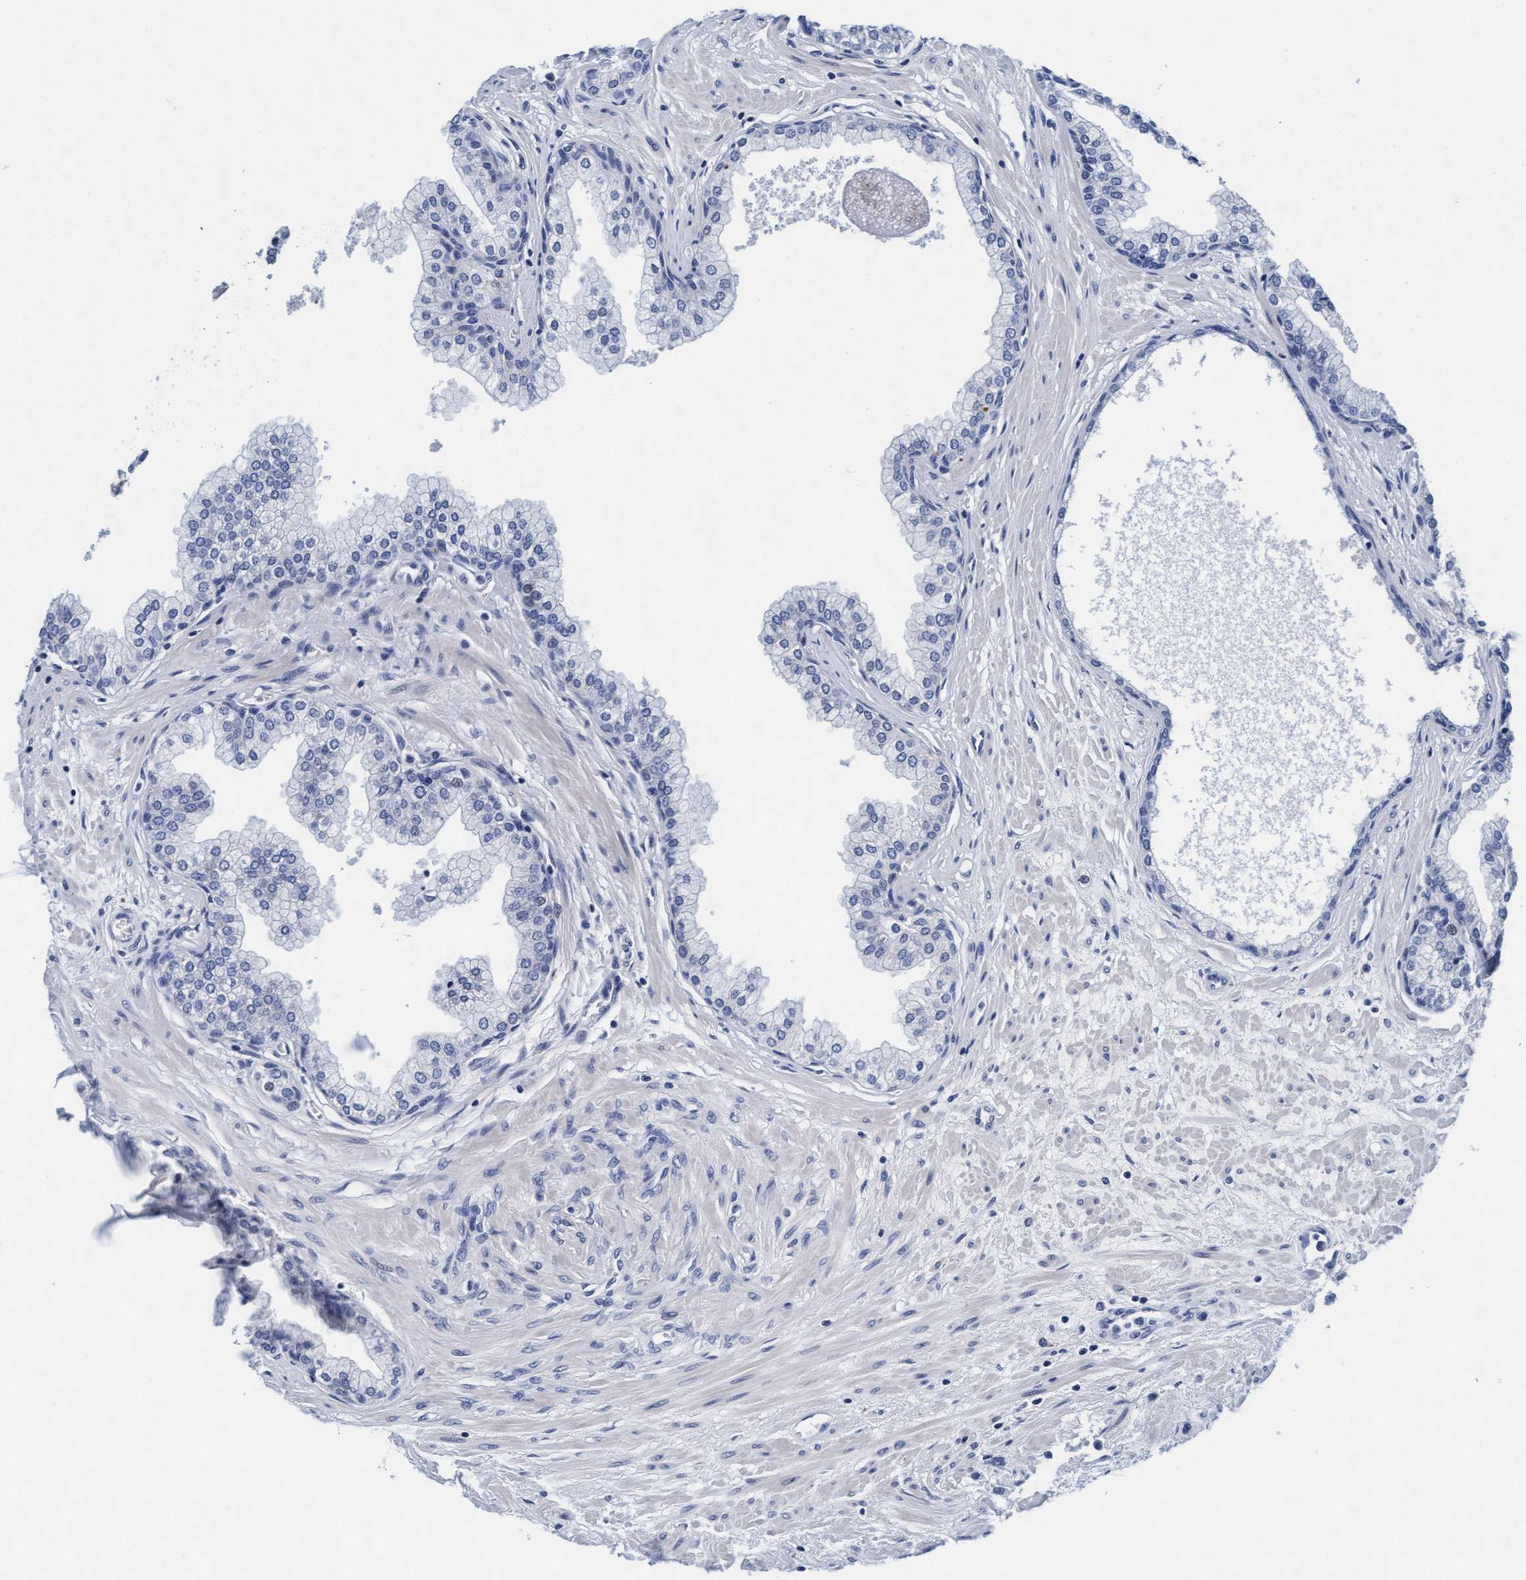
{"staining": {"intensity": "negative", "quantity": "none", "location": "none"}, "tissue": "prostate", "cell_type": "Glandular cells", "image_type": "normal", "snomed": [{"axis": "morphology", "description": "Normal tissue, NOS"}, {"axis": "morphology", "description": "Urothelial carcinoma, Low grade"}, {"axis": "topography", "description": "Urinary bladder"}, {"axis": "topography", "description": "Prostate"}], "caption": "A photomicrograph of prostate stained for a protein displays no brown staining in glandular cells. (DAB IHC with hematoxylin counter stain).", "gene": "ARSG", "patient": {"sex": "male", "age": 60}}